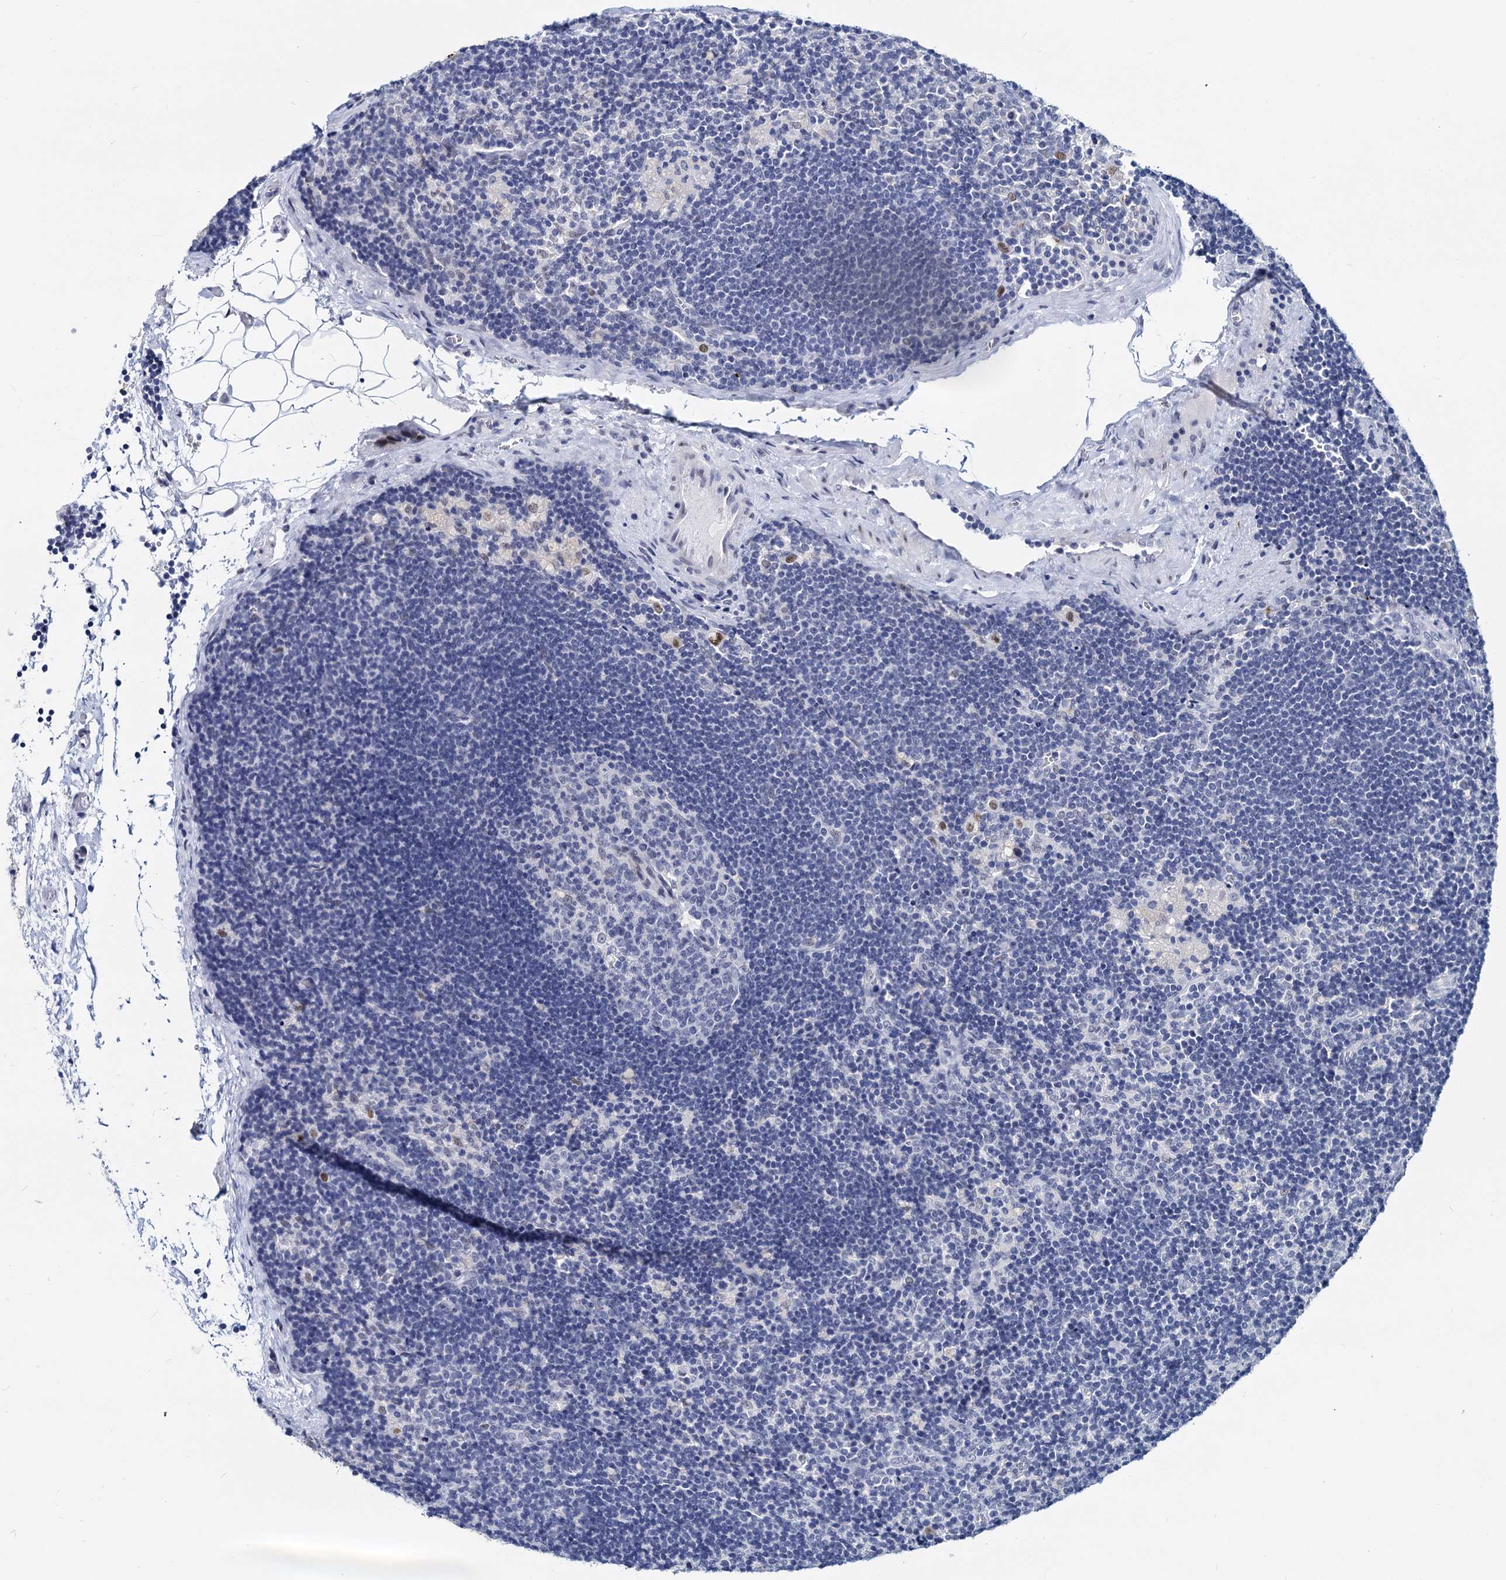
{"staining": {"intensity": "negative", "quantity": "none", "location": "none"}, "tissue": "lymph node", "cell_type": "Germinal center cells", "image_type": "normal", "snomed": [{"axis": "morphology", "description": "Normal tissue, NOS"}, {"axis": "topography", "description": "Lymph node"}], "caption": "This is an immunohistochemistry micrograph of unremarkable lymph node. There is no staining in germinal center cells.", "gene": "MAGEA4", "patient": {"sex": "male", "age": 24}}